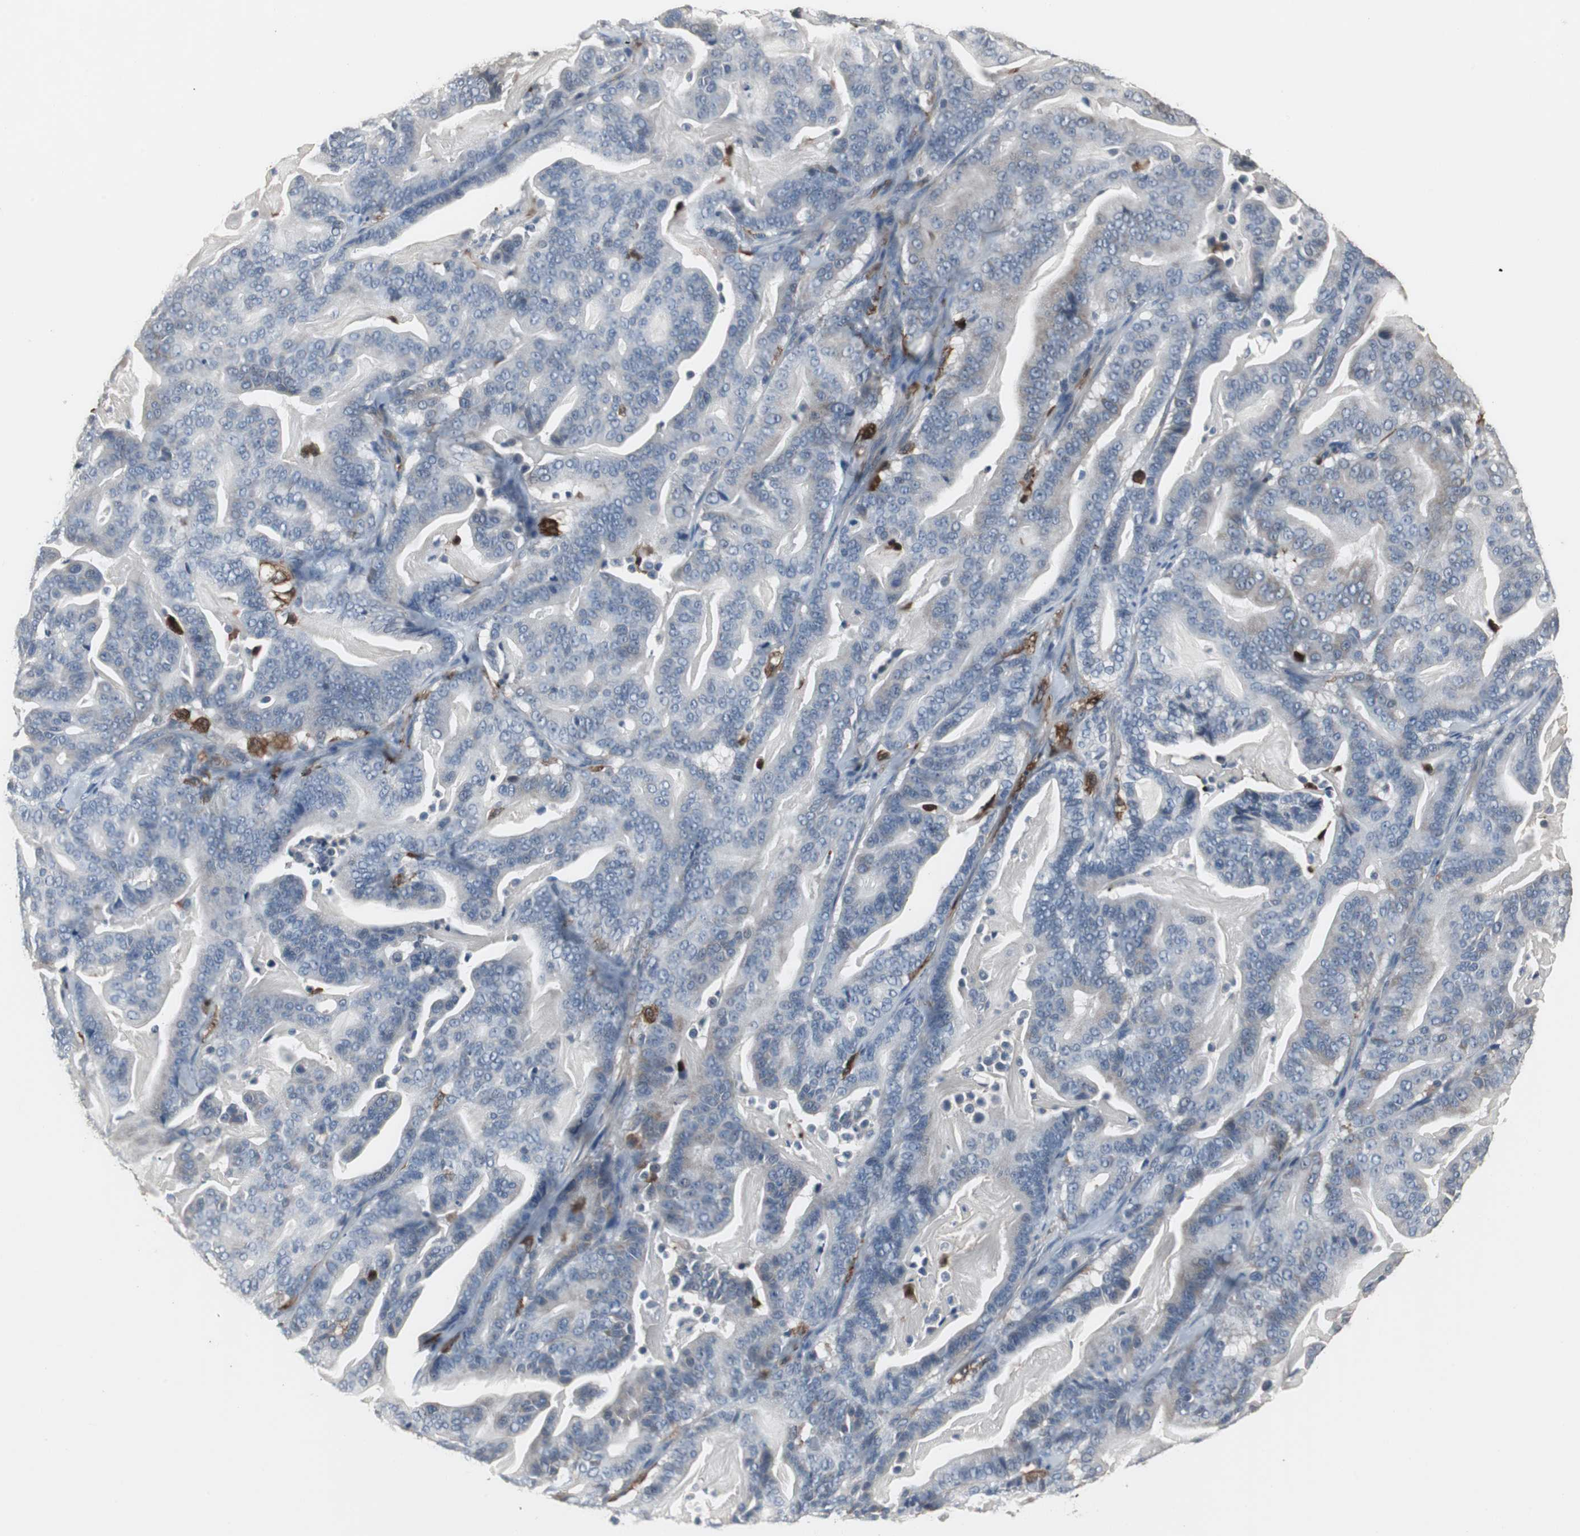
{"staining": {"intensity": "negative", "quantity": "none", "location": "none"}, "tissue": "pancreatic cancer", "cell_type": "Tumor cells", "image_type": "cancer", "snomed": [{"axis": "morphology", "description": "Adenocarcinoma, NOS"}, {"axis": "topography", "description": "Pancreas"}], "caption": "A high-resolution micrograph shows immunohistochemistry (IHC) staining of adenocarcinoma (pancreatic), which reveals no significant positivity in tumor cells. Nuclei are stained in blue.", "gene": "NCF2", "patient": {"sex": "male", "age": 63}}